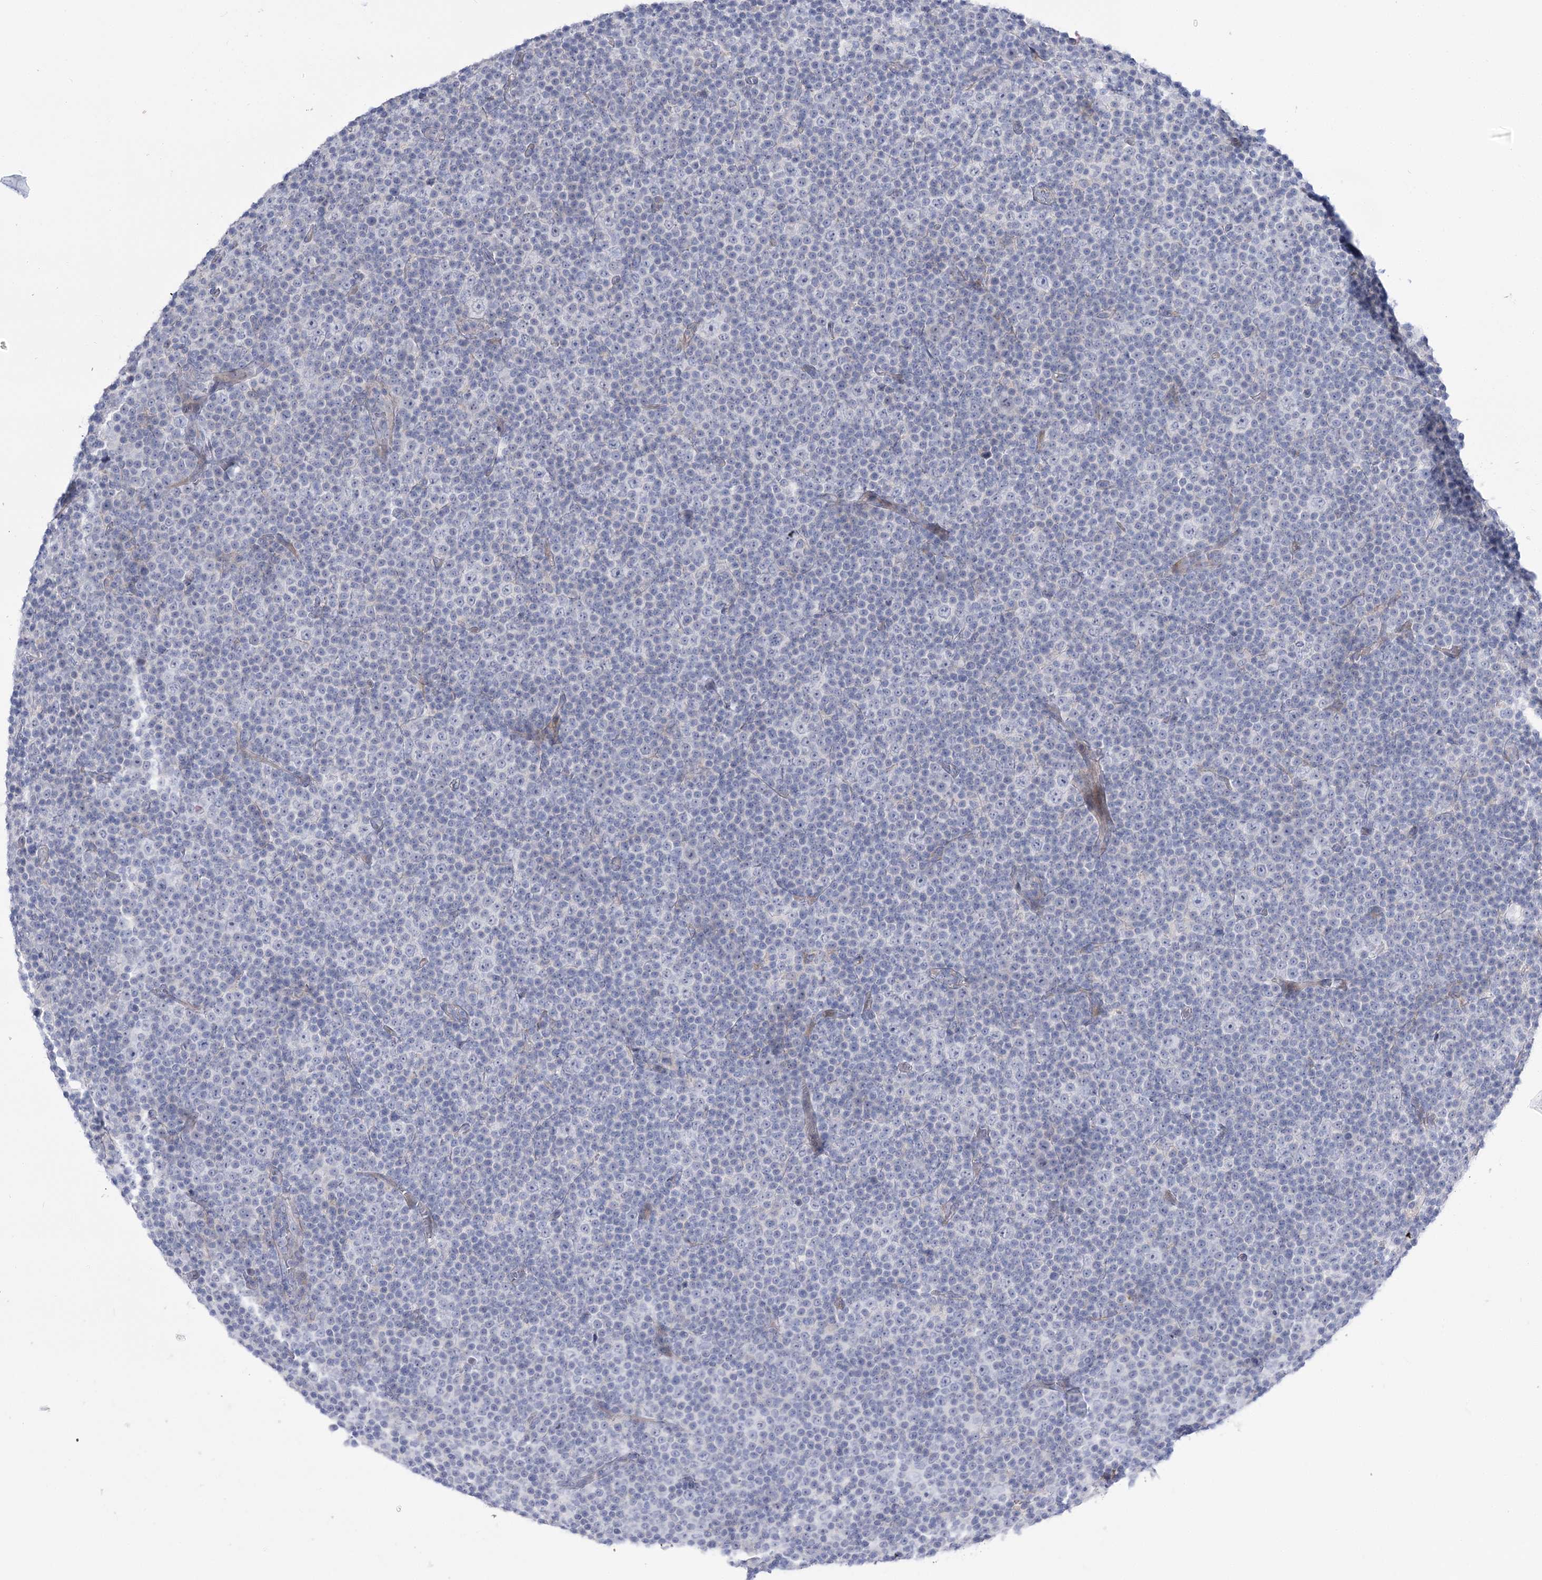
{"staining": {"intensity": "negative", "quantity": "none", "location": "none"}, "tissue": "lymphoma", "cell_type": "Tumor cells", "image_type": "cancer", "snomed": [{"axis": "morphology", "description": "Malignant lymphoma, non-Hodgkin's type, Low grade"}, {"axis": "topography", "description": "Lymph node"}], "caption": "High magnification brightfield microscopy of low-grade malignant lymphoma, non-Hodgkin's type stained with DAB (brown) and counterstained with hematoxylin (blue): tumor cells show no significant staining.", "gene": "SIAE", "patient": {"sex": "female", "age": 67}}